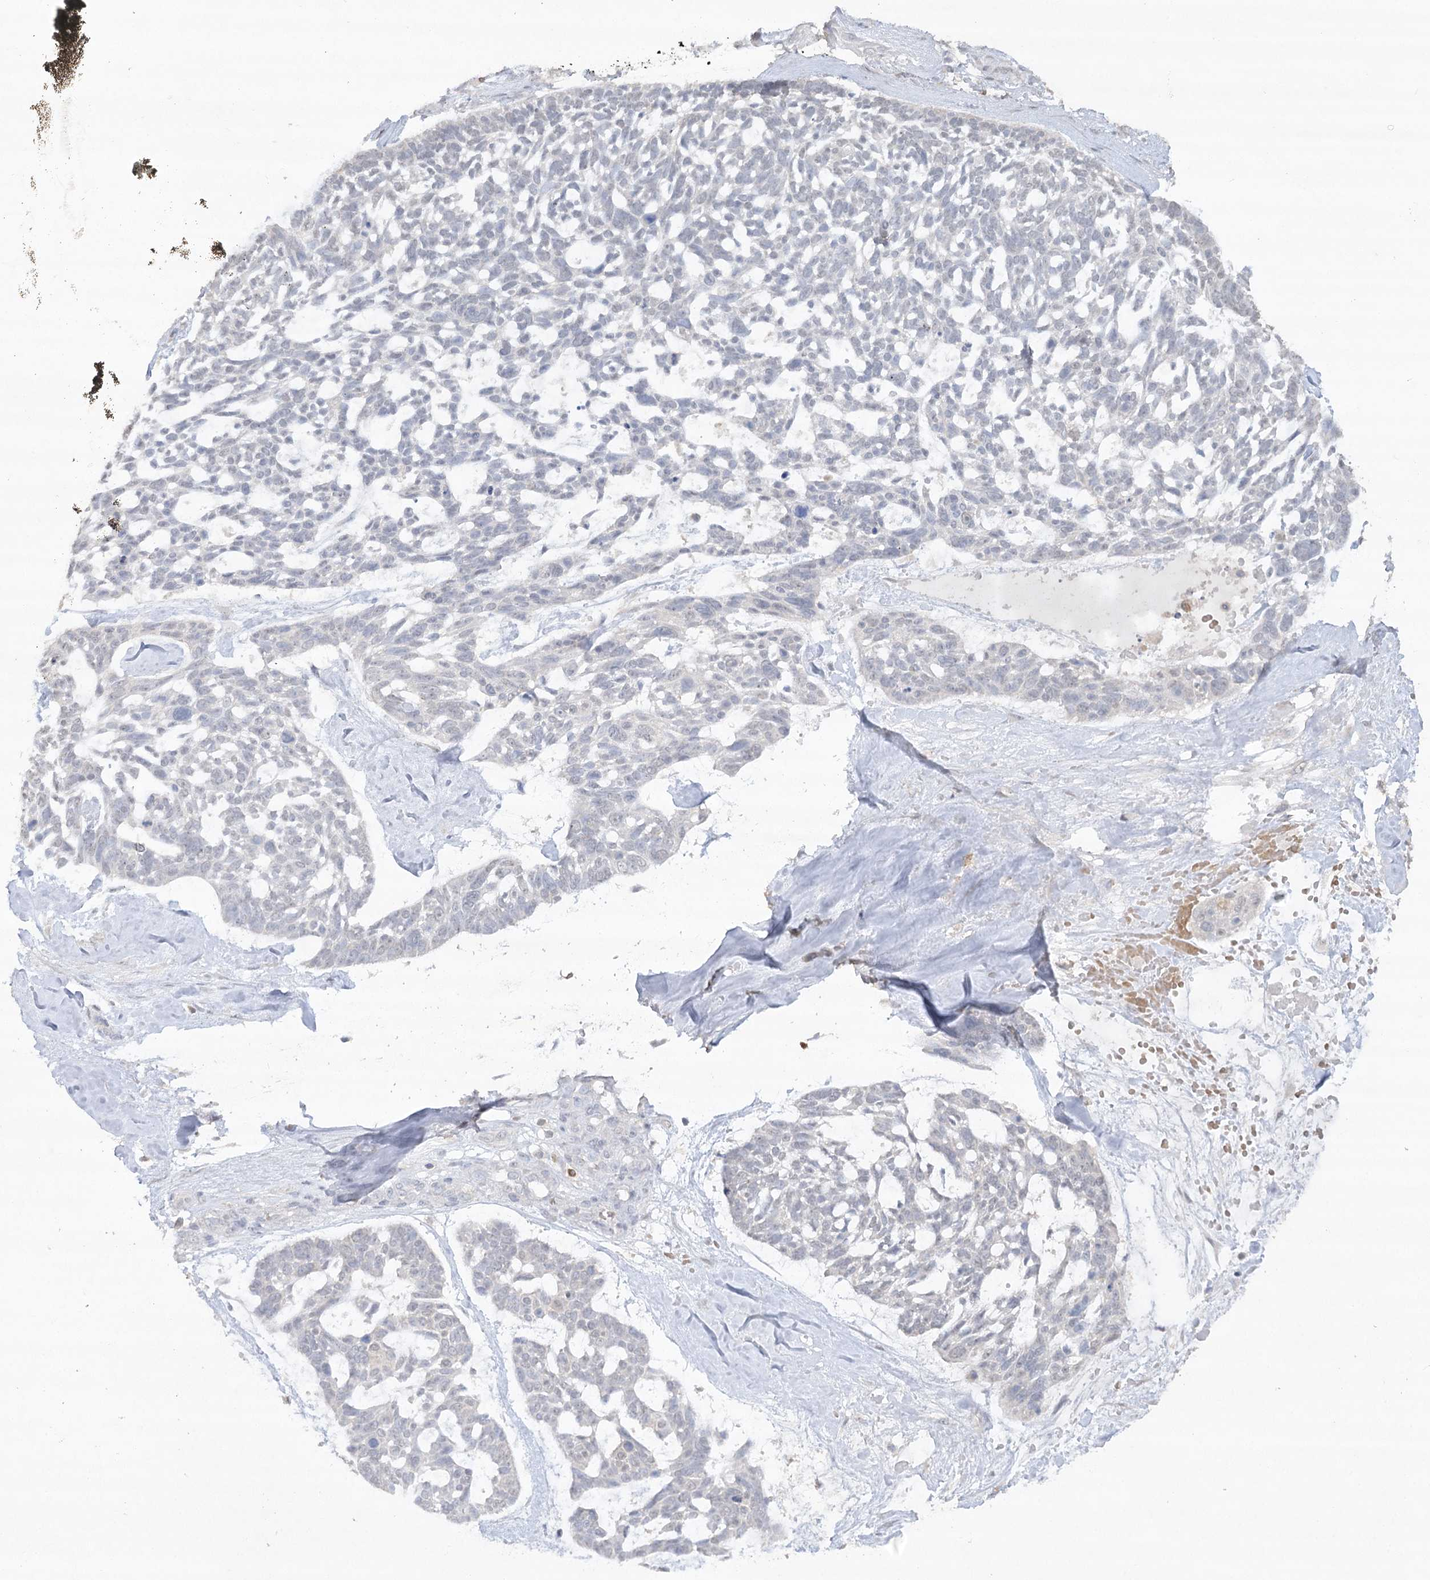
{"staining": {"intensity": "negative", "quantity": "none", "location": "none"}, "tissue": "skin cancer", "cell_type": "Tumor cells", "image_type": "cancer", "snomed": [{"axis": "morphology", "description": "Basal cell carcinoma"}, {"axis": "topography", "description": "Skin"}], "caption": "Immunohistochemistry image of skin basal cell carcinoma stained for a protein (brown), which shows no positivity in tumor cells.", "gene": "TRAF3IP1", "patient": {"sex": "male", "age": 88}}